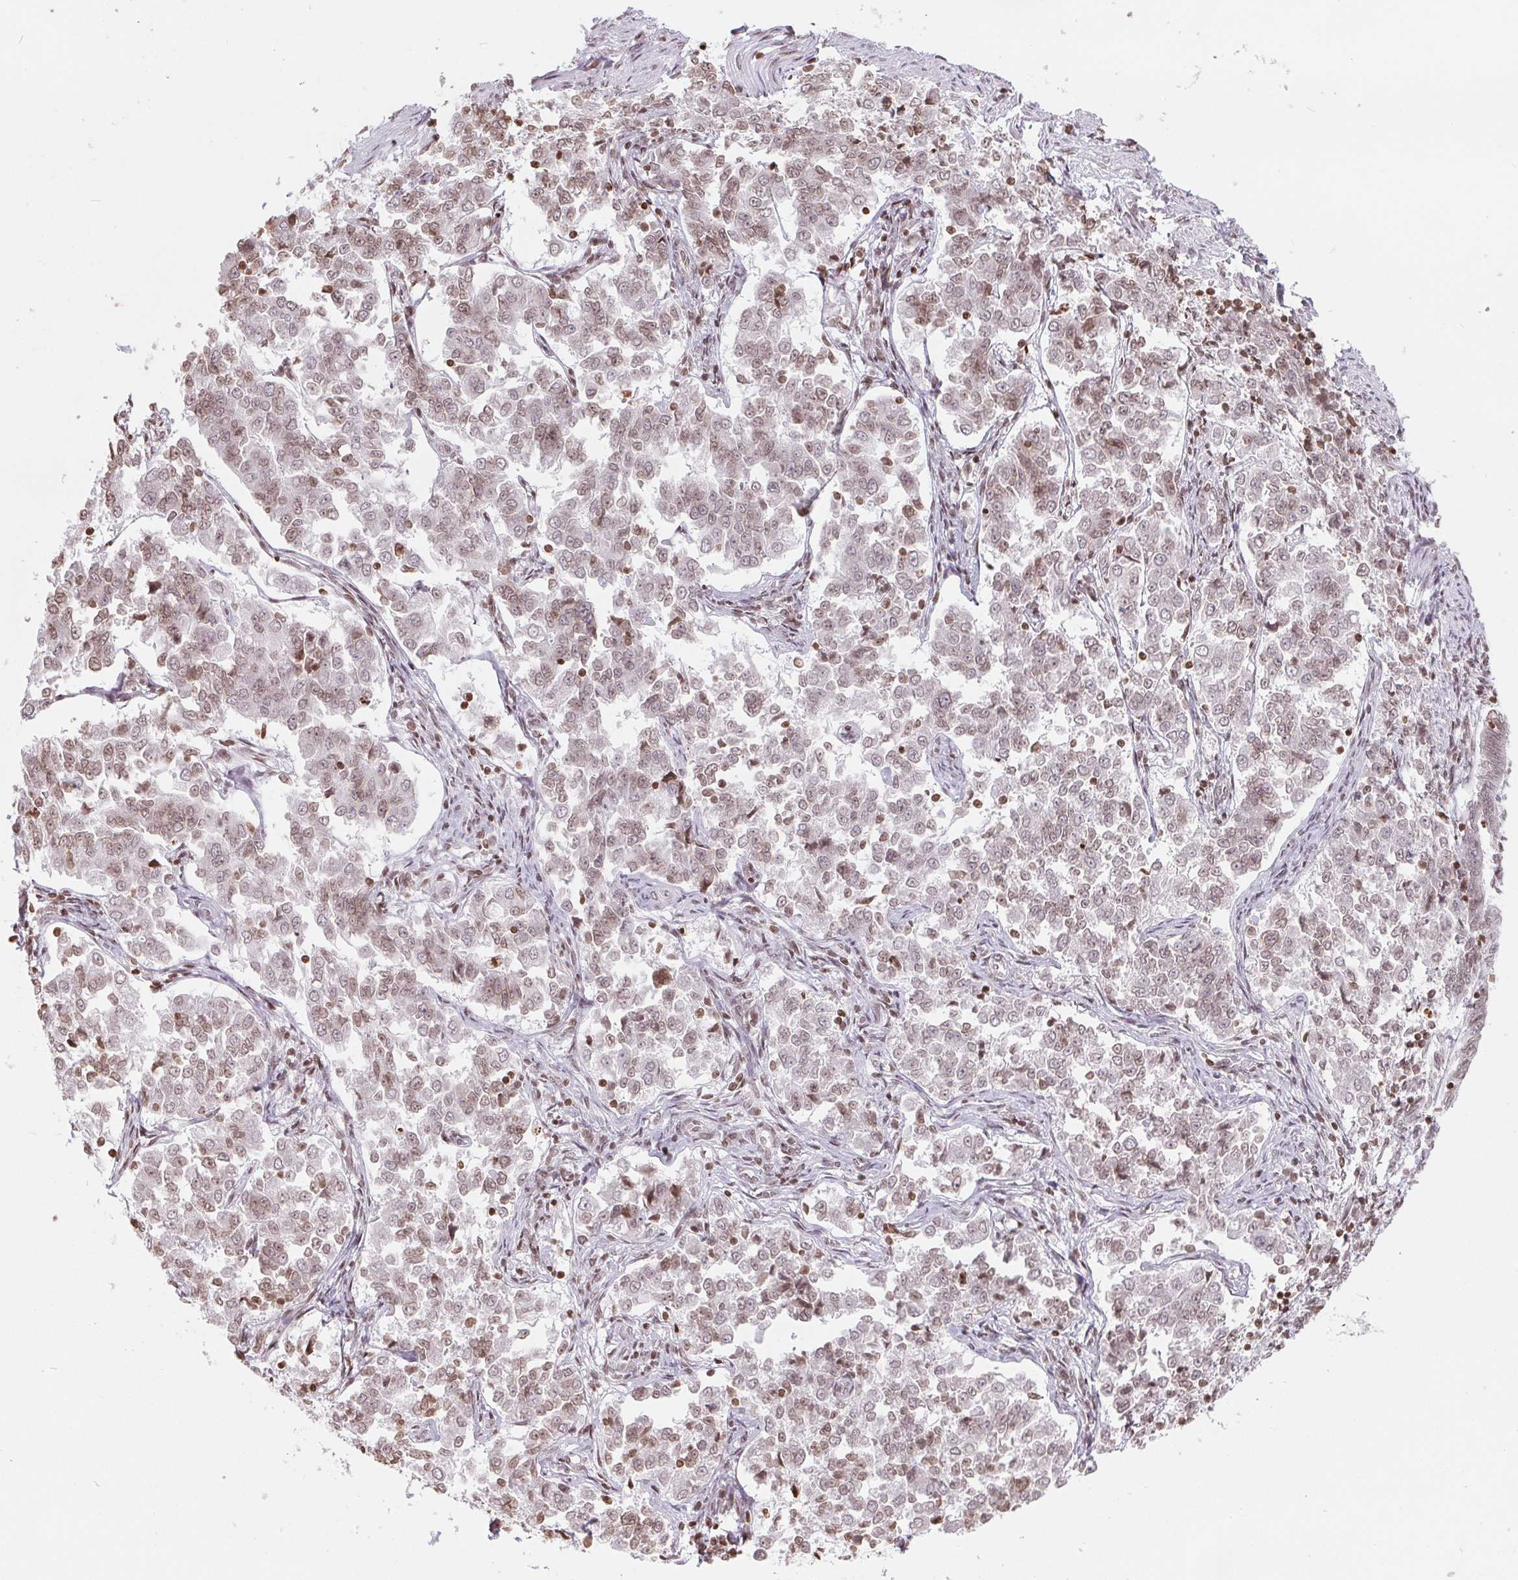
{"staining": {"intensity": "weak", "quantity": "25%-75%", "location": "nuclear"}, "tissue": "endometrial cancer", "cell_type": "Tumor cells", "image_type": "cancer", "snomed": [{"axis": "morphology", "description": "Adenocarcinoma, NOS"}, {"axis": "topography", "description": "Endometrium"}], "caption": "Human endometrial adenocarcinoma stained for a protein (brown) reveals weak nuclear positive positivity in about 25%-75% of tumor cells.", "gene": "SMIM12", "patient": {"sex": "female", "age": 43}}